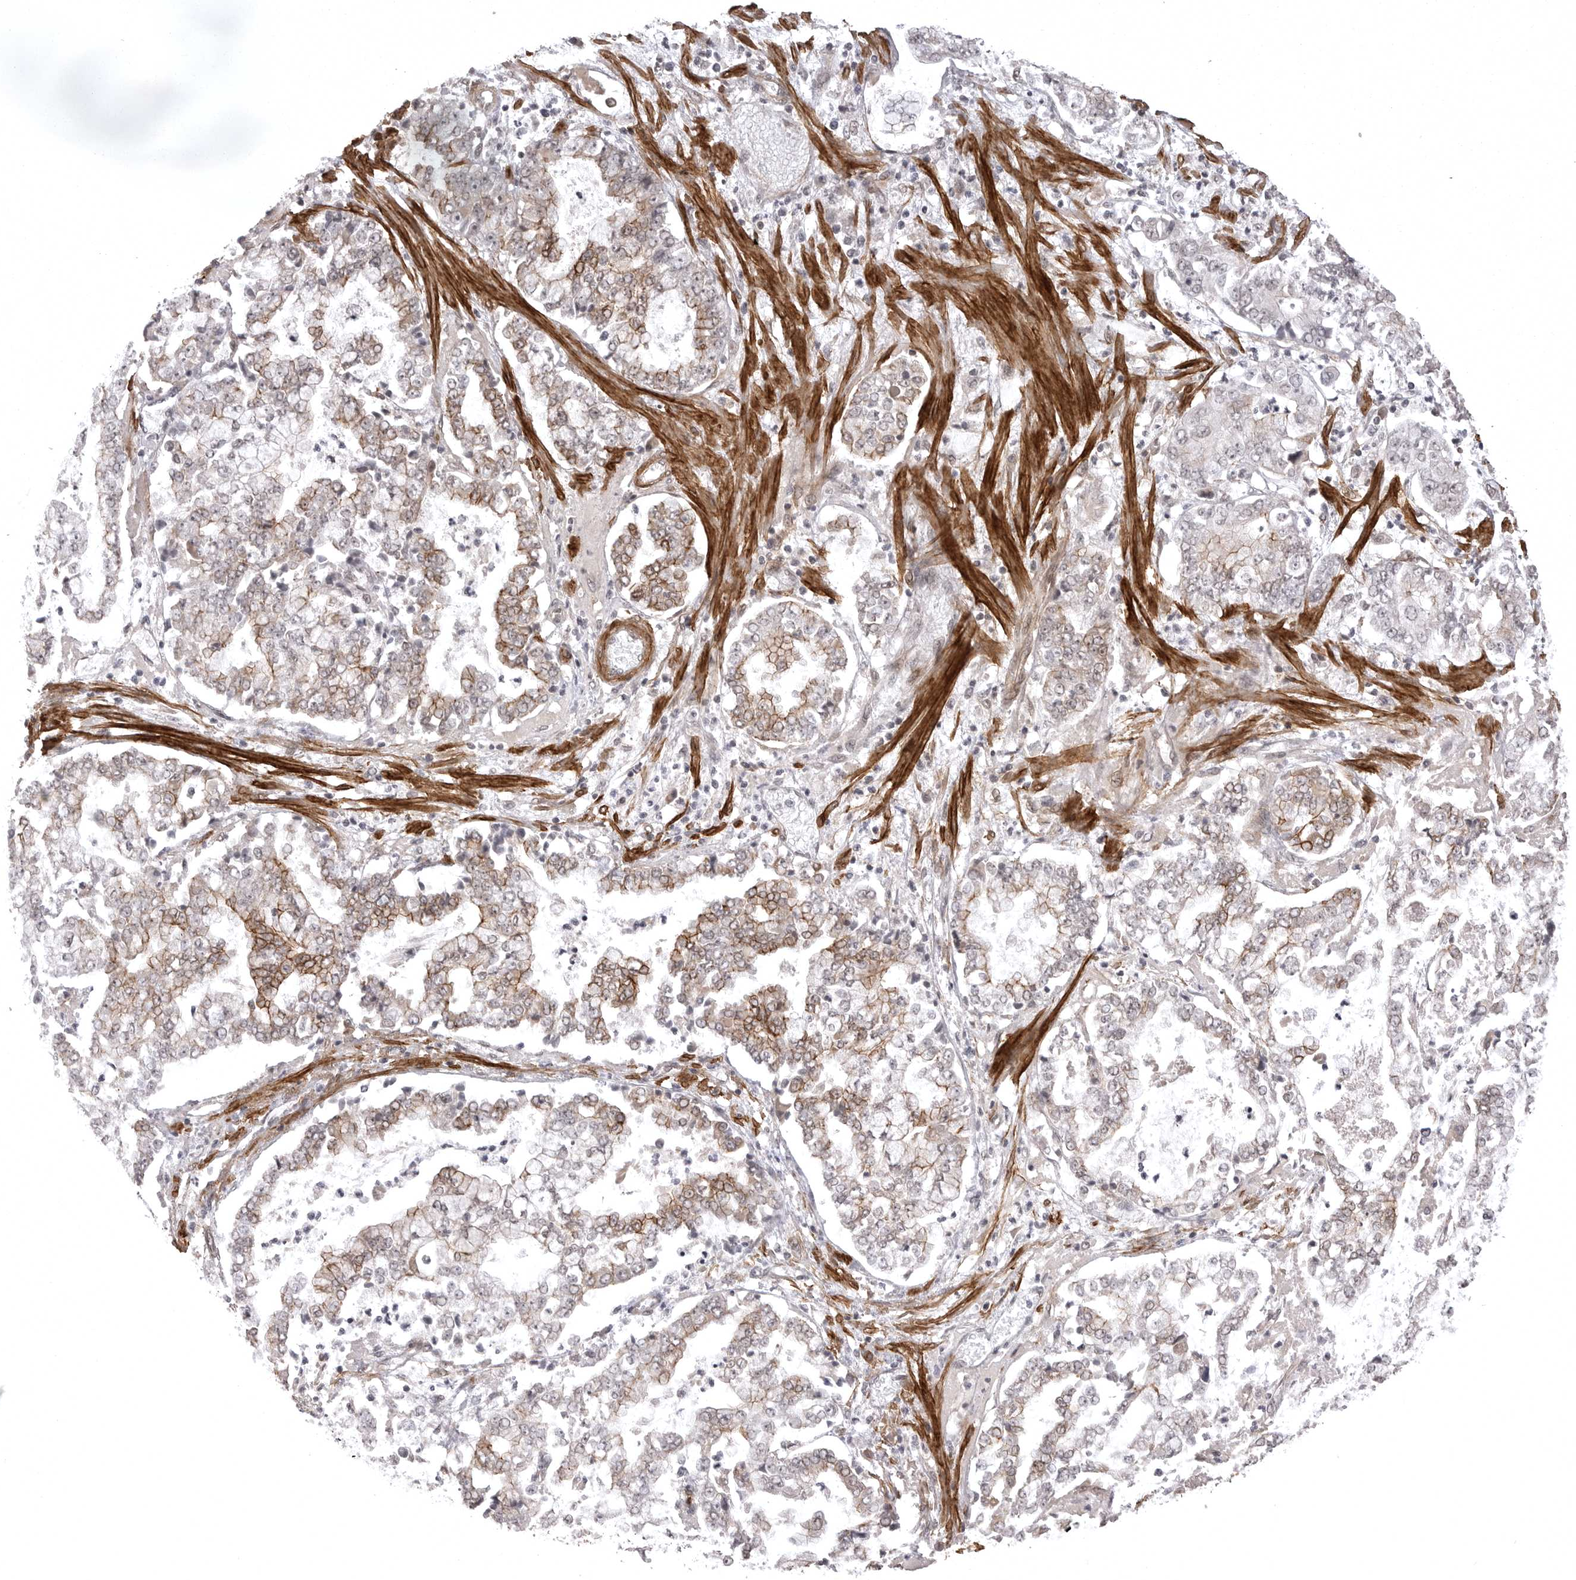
{"staining": {"intensity": "moderate", "quantity": "25%-75%", "location": "cytoplasmic/membranous"}, "tissue": "stomach cancer", "cell_type": "Tumor cells", "image_type": "cancer", "snomed": [{"axis": "morphology", "description": "Adenocarcinoma, NOS"}, {"axis": "topography", "description": "Stomach"}], "caption": "This histopathology image shows stomach cancer stained with immunohistochemistry to label a protein in brown. The cytoplasmic/membranous of tumor cells show moderate positivity for the protein. Nuclei are counter-stained blue.", "gene": "SORBS1", "patient": {"sex": "male", "age": 76}}